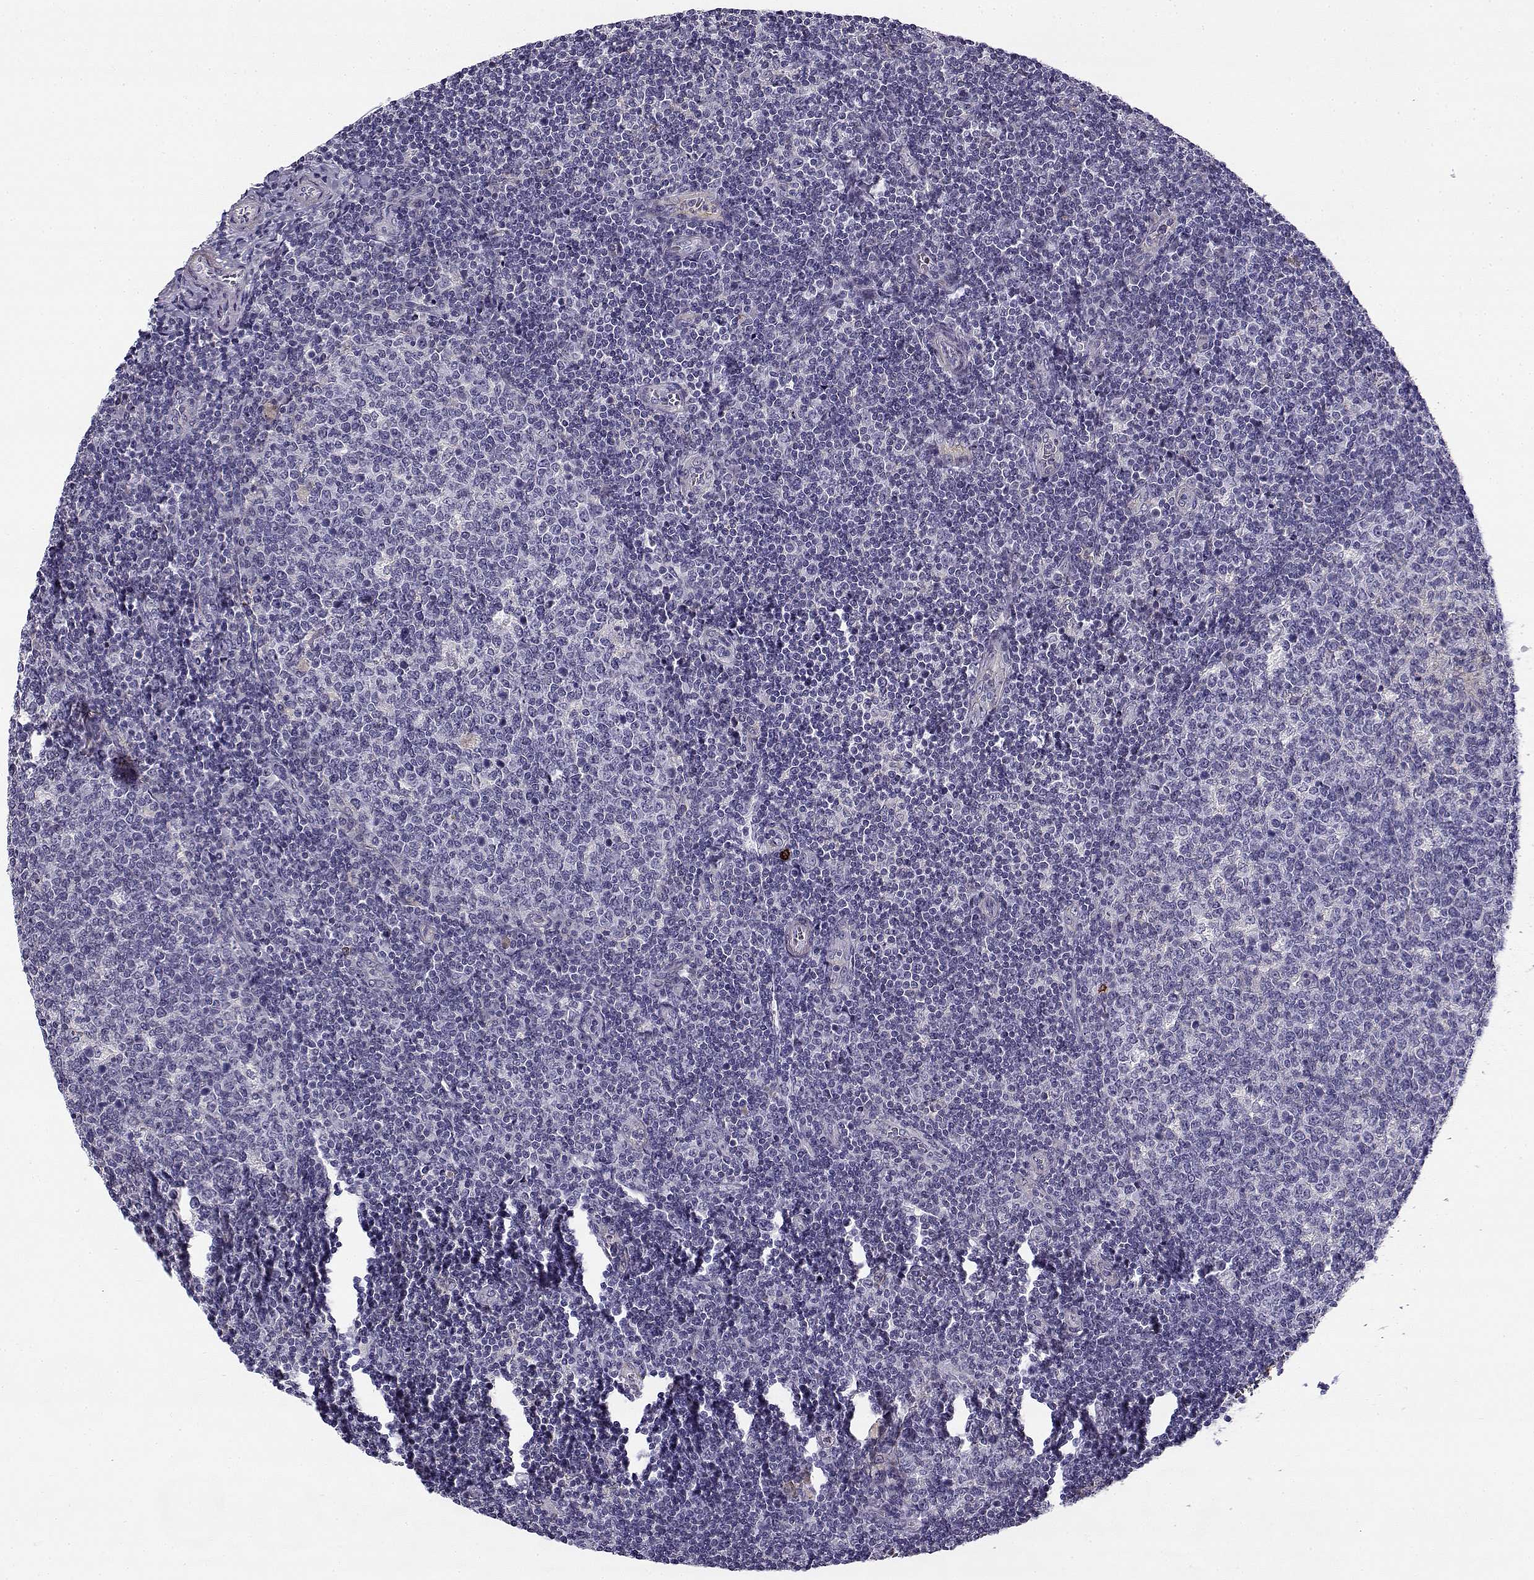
{"staining": {"intensity": "negative", "quantity": "none", "location": "none"}, "tissue": "tonsil", "cell_type": "Germinal center cells", "image_type": "normal", "snomed": [{"axis": "morphology", "description": "Normal tissue, NOS"}, {"axis": "topography", "description": "Tonsil"}], "caption": "Tonsil stained for a protein using immunohistochemistry shows no expression germinal center cells.", "gene": "CREB3L3", "patient": {"sex": "female", "age": 13}}